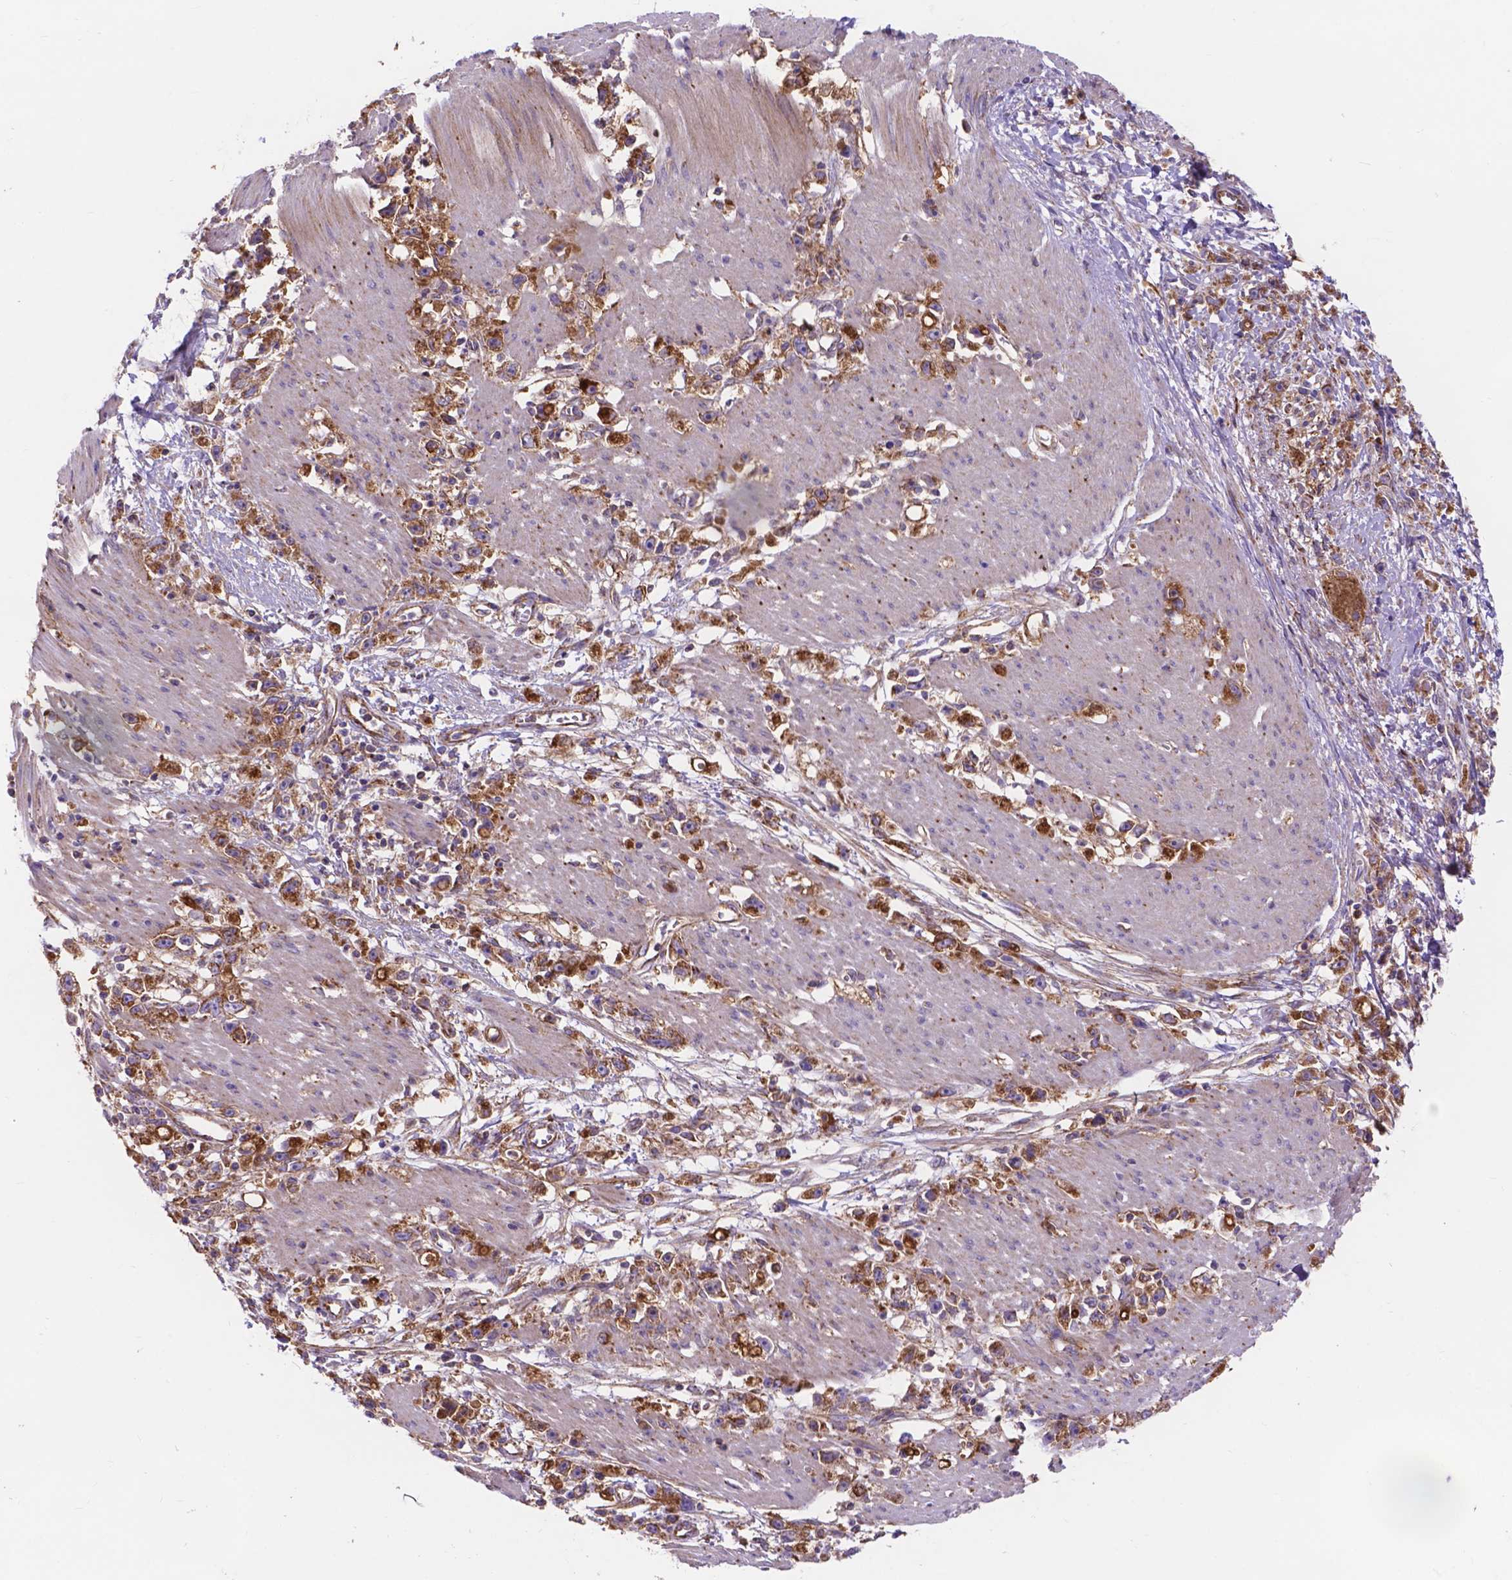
{"staining": {"intensity": "moderate", "quantity": ">75%", "location": "cytoplasmic/membranous"}, "tissue": "stomach cancer", "cell_type": "Tumor cells", "image_type": "cancer", "snomed": [{"axis": "morphology", "description": "Adenocarcinoma, NOS"}, {"axis": "topography", "description": "Stomach"}], "caption": "Stomach cancer stained for a protein (brown) displays moderate cytoplasmic/membranous positive positivity in about >75% of tumor cells.", "gene": "AK3", "patient": {"sex": "female", "age": 59}}